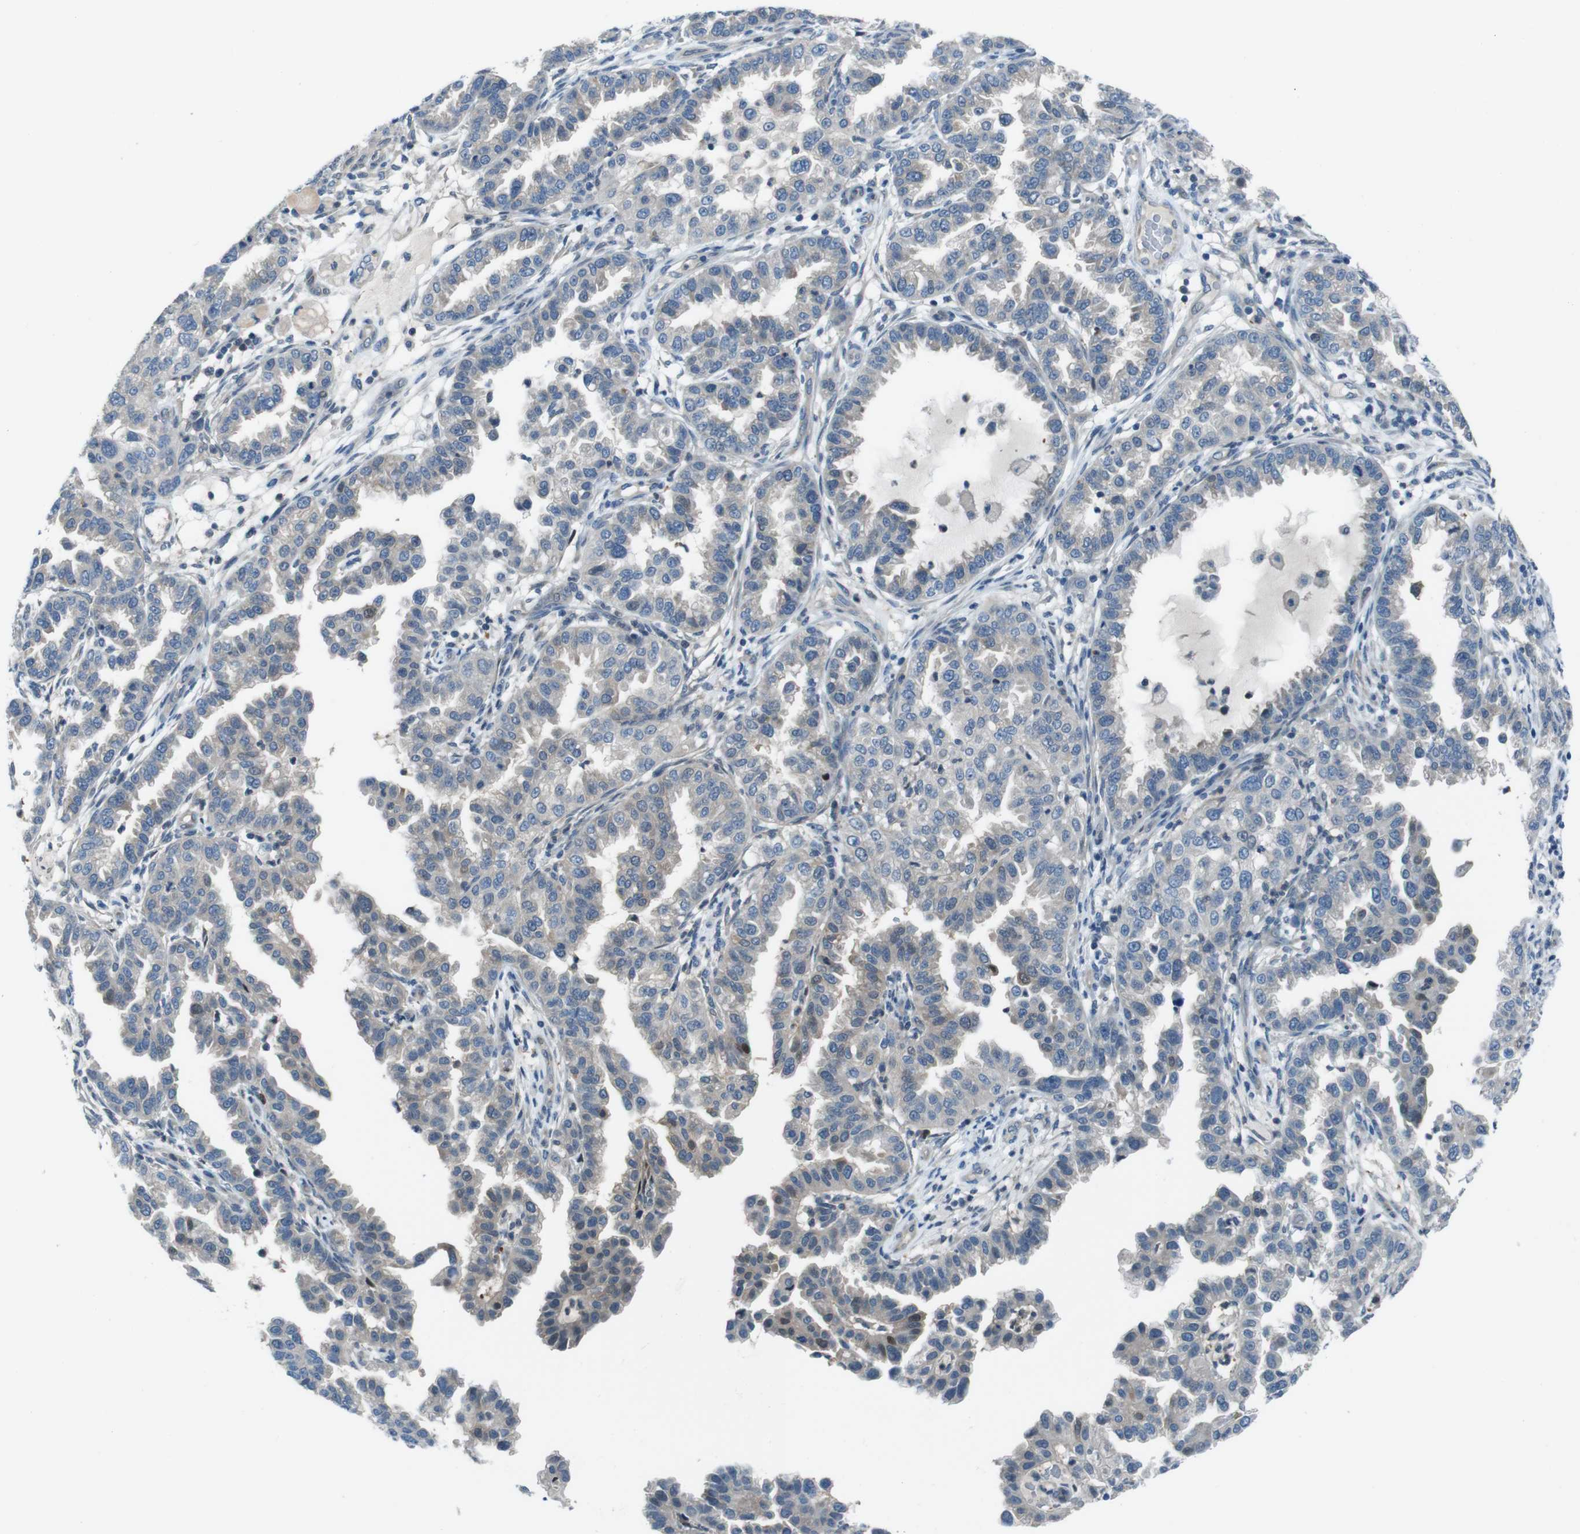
{"staining": {"intensity": "moderate", "quantity": "<25%", "location": "nuclear"}, "tissue": "endometrial cancer", "cell_type": "Tumor cells", "image_type": "cancer", "snomed": [{"axis": "morphology", "description": "Adenocarcinoma, NOS"}, {"axis": "topography", "description": "Endometrium"}], "caption": "Immunohistochemical staining of endometrial cancer (adenocarcinoma) demonstrates low levels of moderate nuclear staining in about <25% of tumor cells. (Brightfield microscopy of DAB IHC at high magnification).", "gene": "NANOS2", "patient": {"sex": "female", "age": 85}}